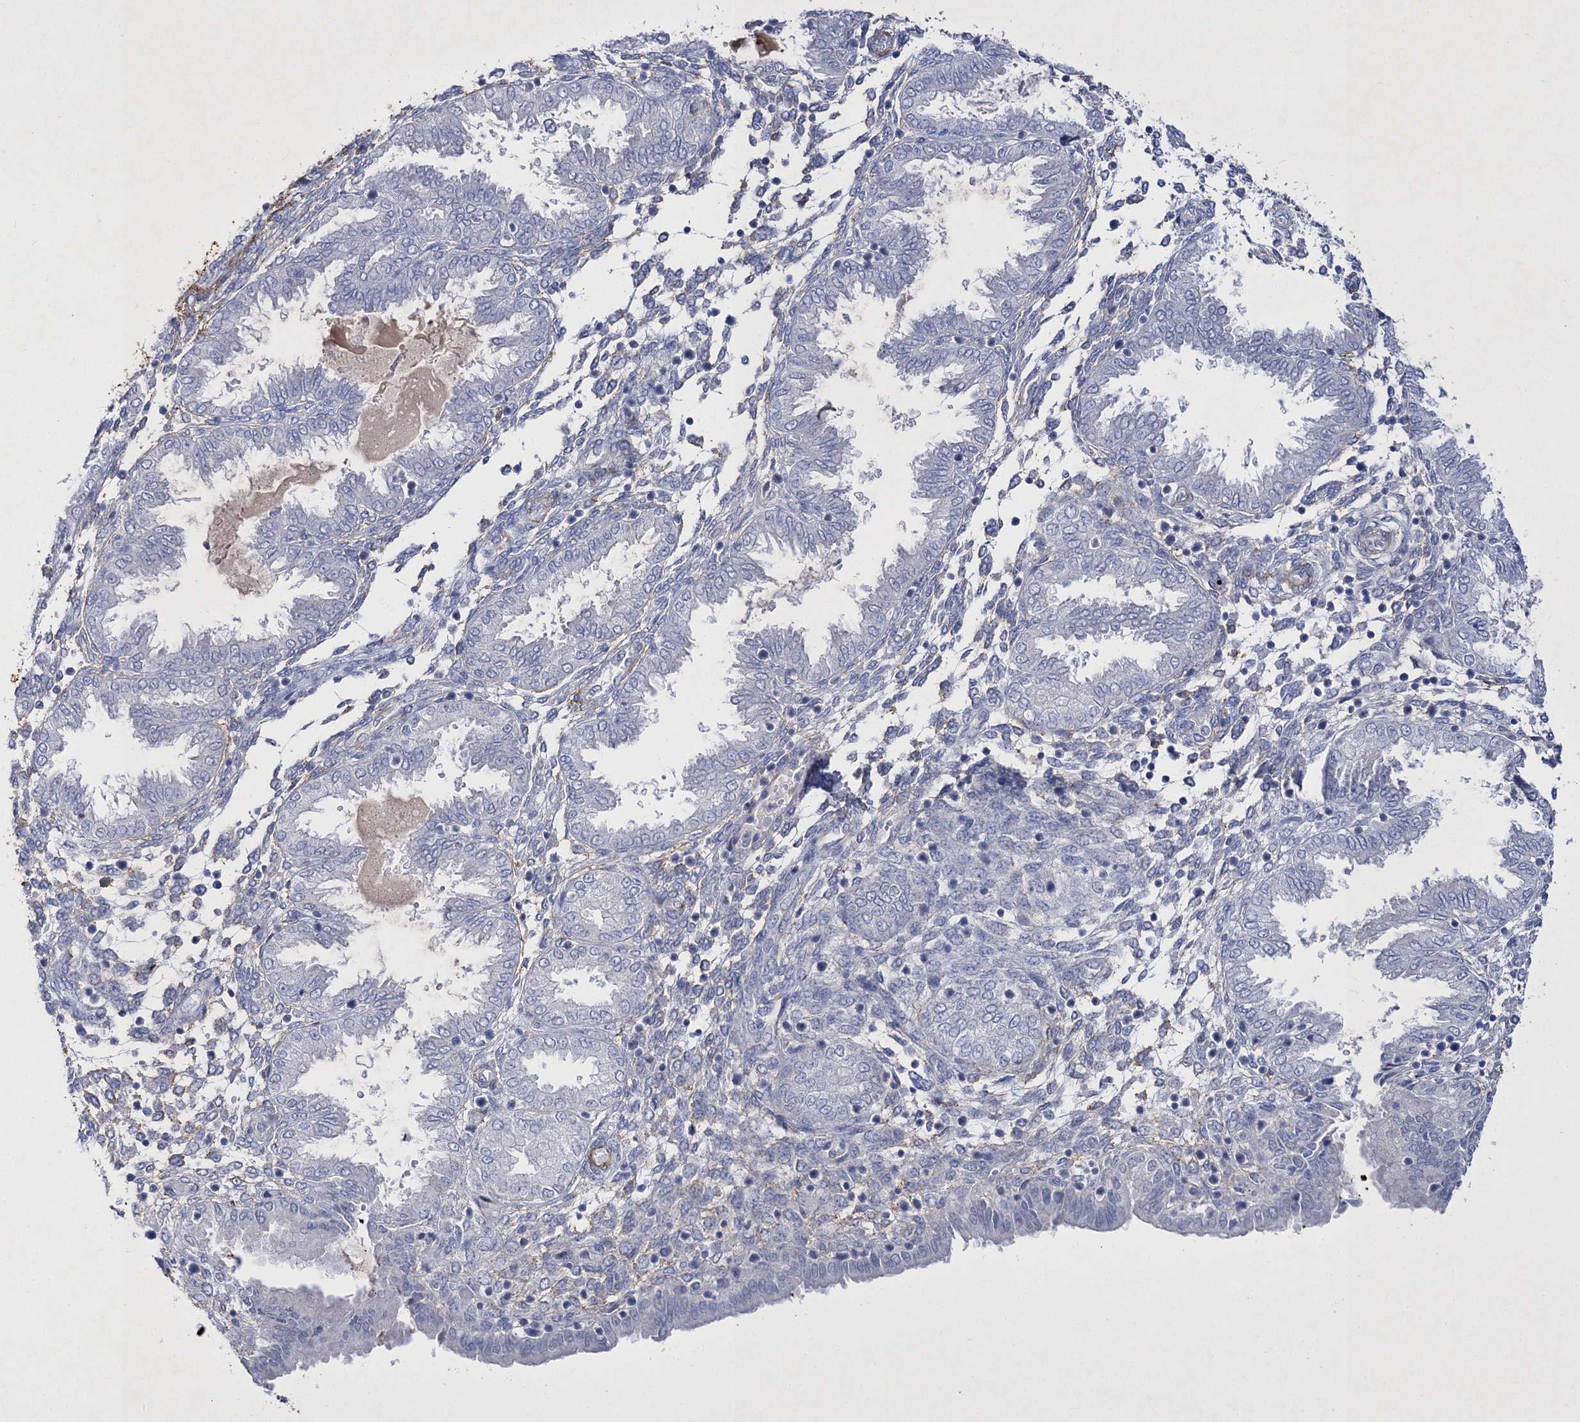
{"staining": {"intensity": "negative", "quantity": "none", "location": "none"}, "tissue": "endometrium", "cell_type": "Cells in endometrial stroma", "image_type": "normal", "snomed": [{"axis": "morphology", "description": "Normal tissue, NOS"}, {"axis": "topography", "description": "Endometrium"}], "caption": "Endometrium stained for a protein using immunohistochemistry (IHC) exhibits no staining cells in endometrial stroma.", "gene": "RTN2", "patient": {"sex": "female", "age": 33}}